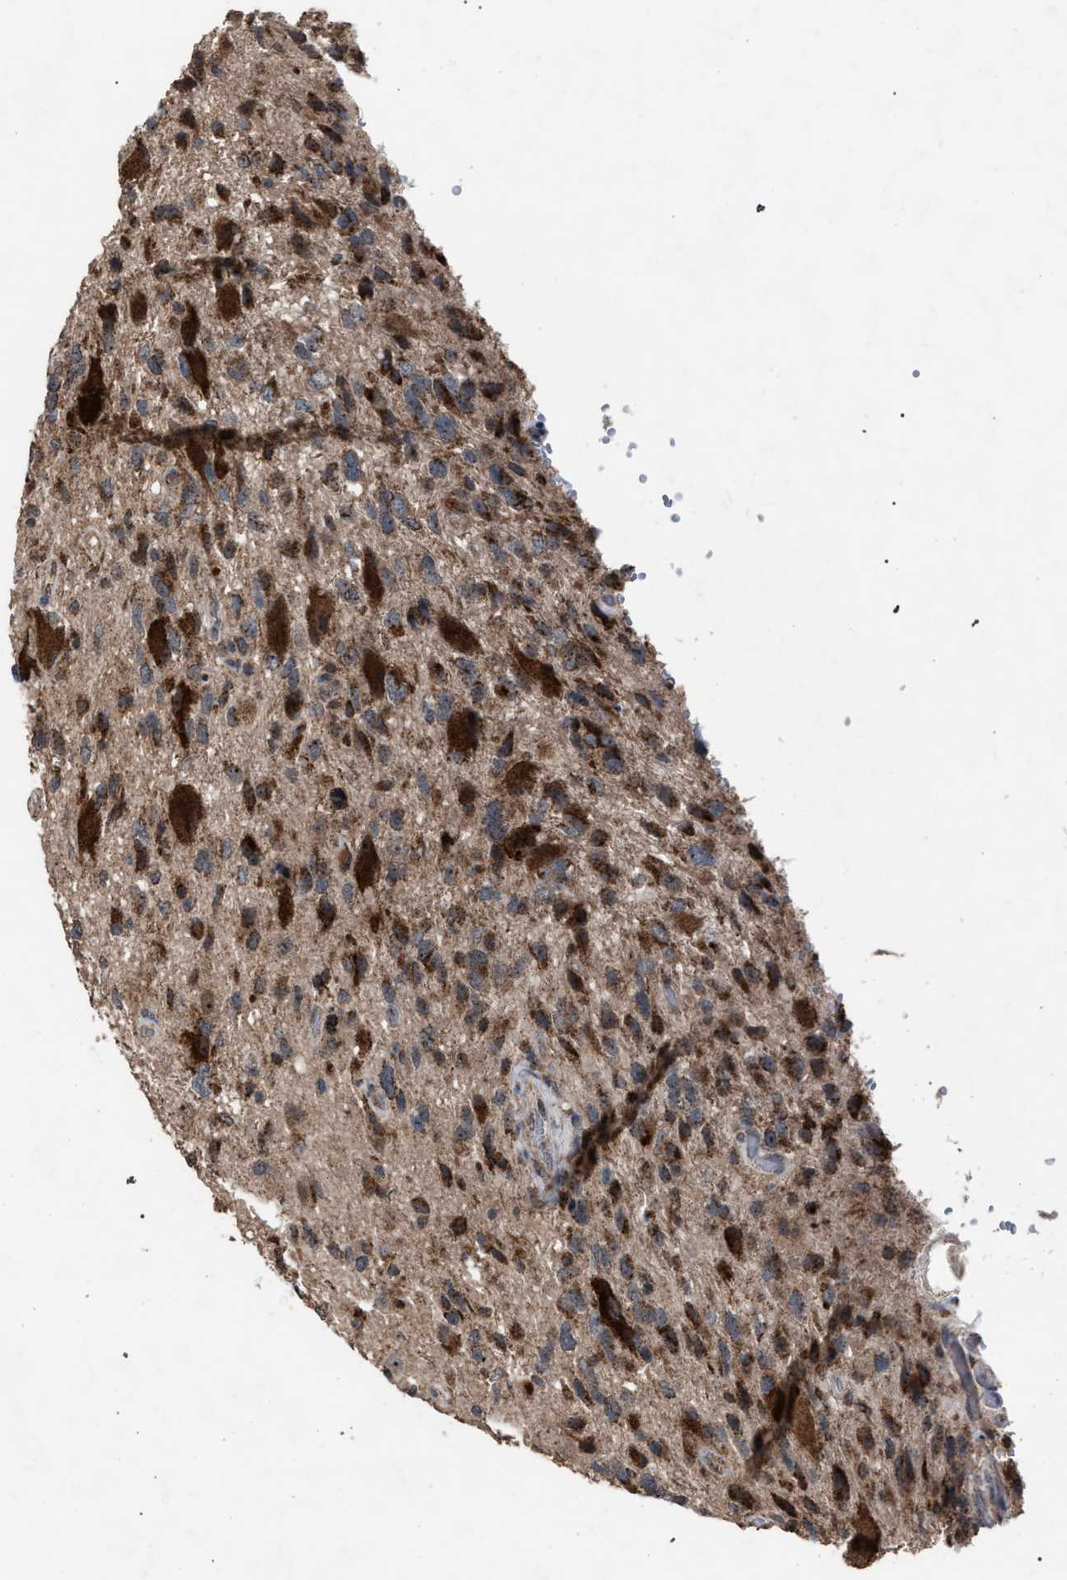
{"staining": {"intensity": "strong", "quantity": "<25%", "location": "cytoplasmic/membranous"}, "tissue": "glioma", "cell_type": "Tumor cells", "image_type": "cancer", "snomed": [{"axis": "morphology", "description": "Glioma, malignant, High grade"}, {"axis": "topography", "description": "Brain"}], "caption": "Immunohistochemical staining of human glioma shows strong cytoplasmic/membranous protein staining in approximately <25% of tumor cells.", "gene": "HSD17B4", "patient": {"sex": "male", "age": 33}}